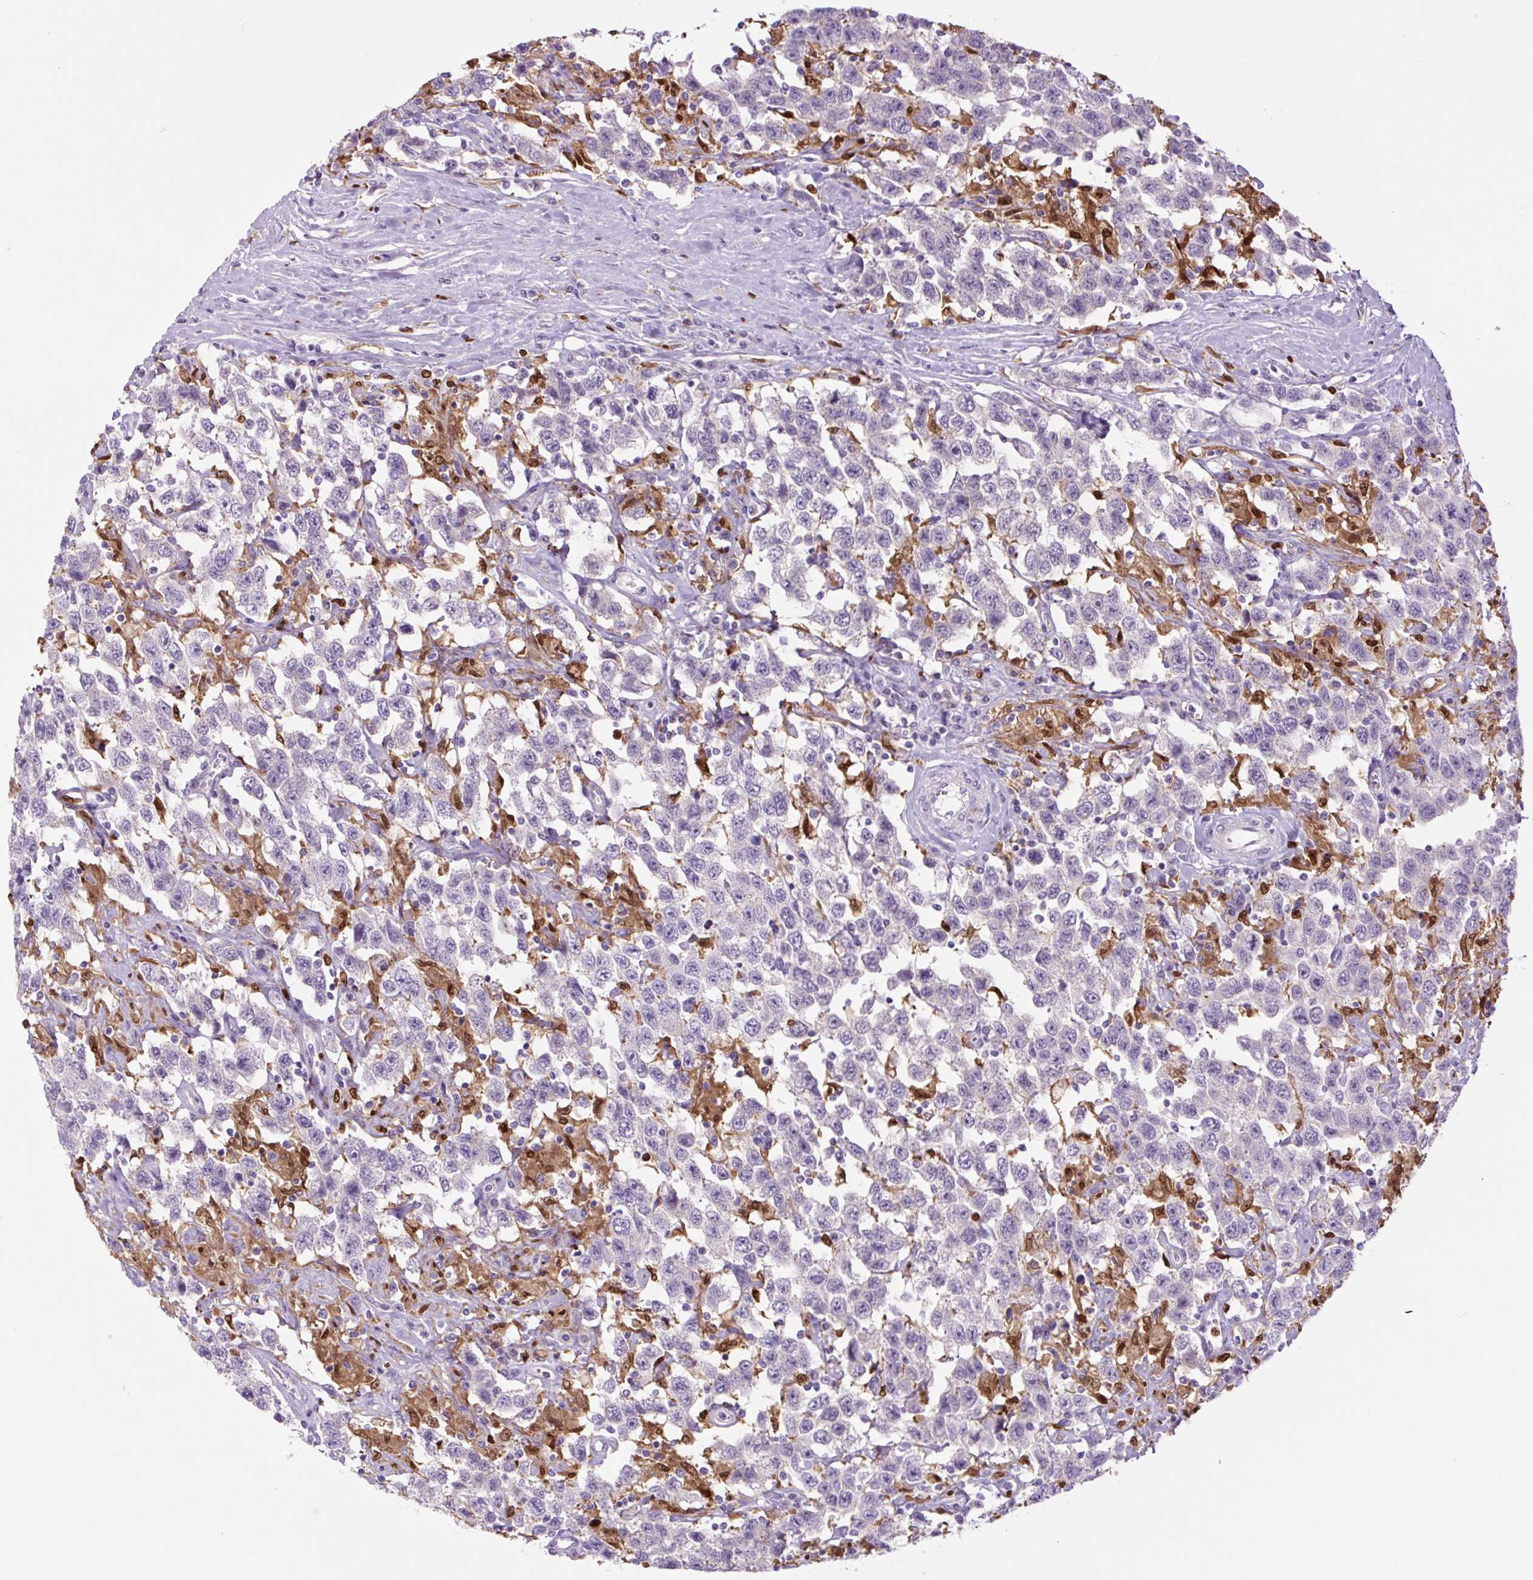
{"staining": {"intensity": "negative", "quantity": "none", "location": "none"}, "tissue": "testis cancer", "cell_type": "Tumor cells", "image_type": "cancer", "snomed": [{"axis": "morphology", "description": "Seminoma, NOS"}, {"axis": "topography", "description": "Testis"}], "caption": "A high-resolution photomicrograph shows IHC staining of testis seminoma, which displays no significant positivity in tumor cells.", "gene": "SPI1", "patient": {"sex": "male", "age": 41}}